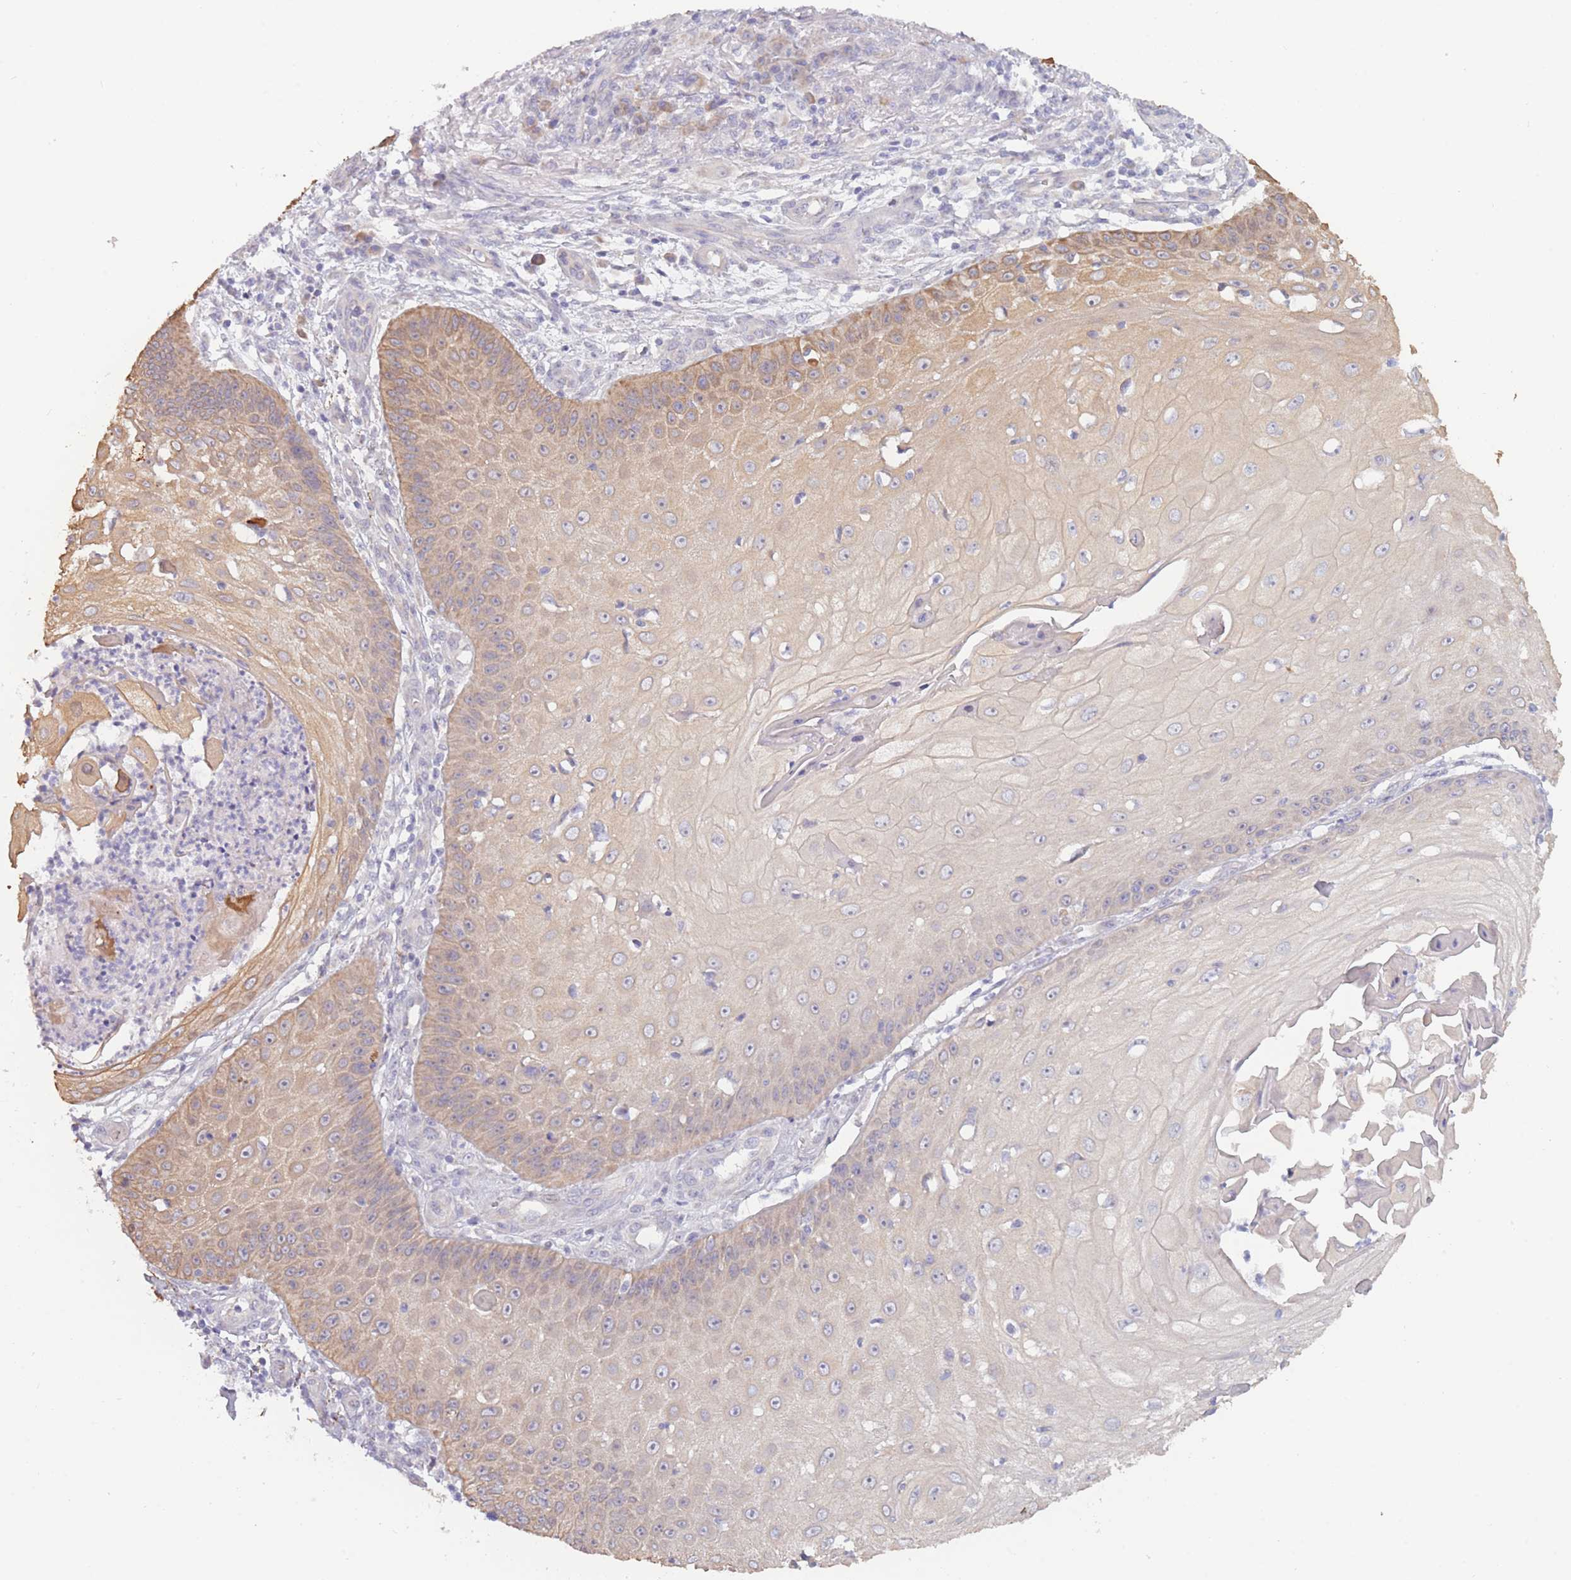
{"staining": {"intensity": "moderate", "quantity": "25%-75%", "location": "cytoplasmic/membranous"}, "tissue": "skin cancer", "cell_type": "Tumor cells", "image_type": "cancer", "snomed": [{"axis": "morphology", "description": "Squamous cell carcinoma, NOS"}, {"axis": "topography", "description": "Skin"}], "caption": "Human skin cancer stained with a protein marker exhibits moderate staining in tumor cells.", "gene": "FAM227B", "patient": {"sex": "male", "age": 70}}